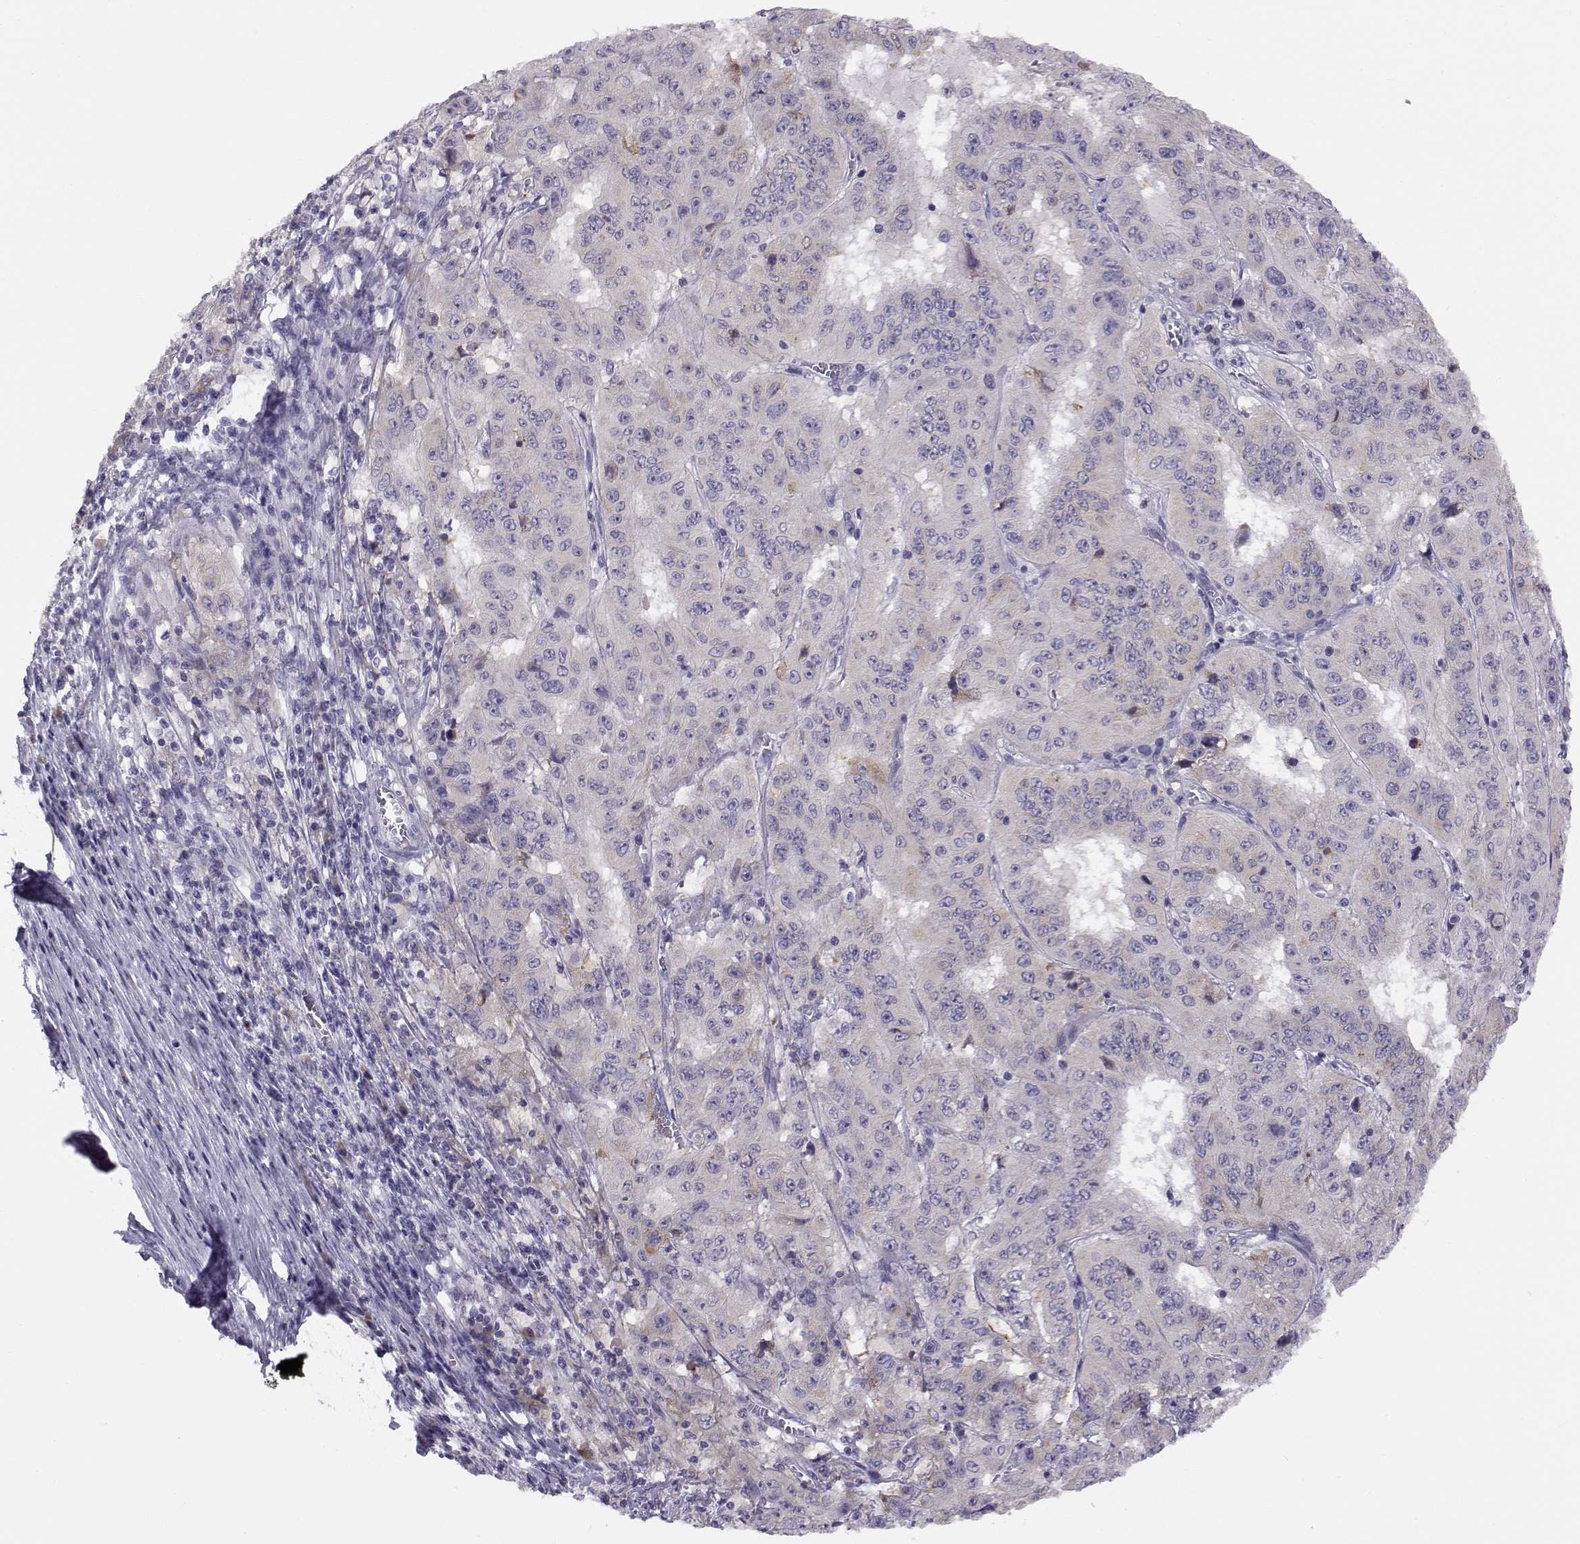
{"staining": {"intensity": "weak", "quantity": "<25%", "location": "cytoplasmic/membranous"}, "tissue": "pancreatic cancer", "cell_type": "Tumor cells", "image_type": "cancer", "snomed": [{"axis": "morphology", "description": "Adenocarcinoma, NOS"}, {"axis": "topography", "description": "Pancreas"}], "caption": "High power microscopy image of an immunohistochemistry (IHC) image of pancreatic cancer (adenocarcinoma), revealing no significant positivity in tumor cells. (Immunohistochemistry (ihc), brightfield microscopy, high magnification).", "gene": "ACSL6", "patient": {"sex": "male", "age": 63}}